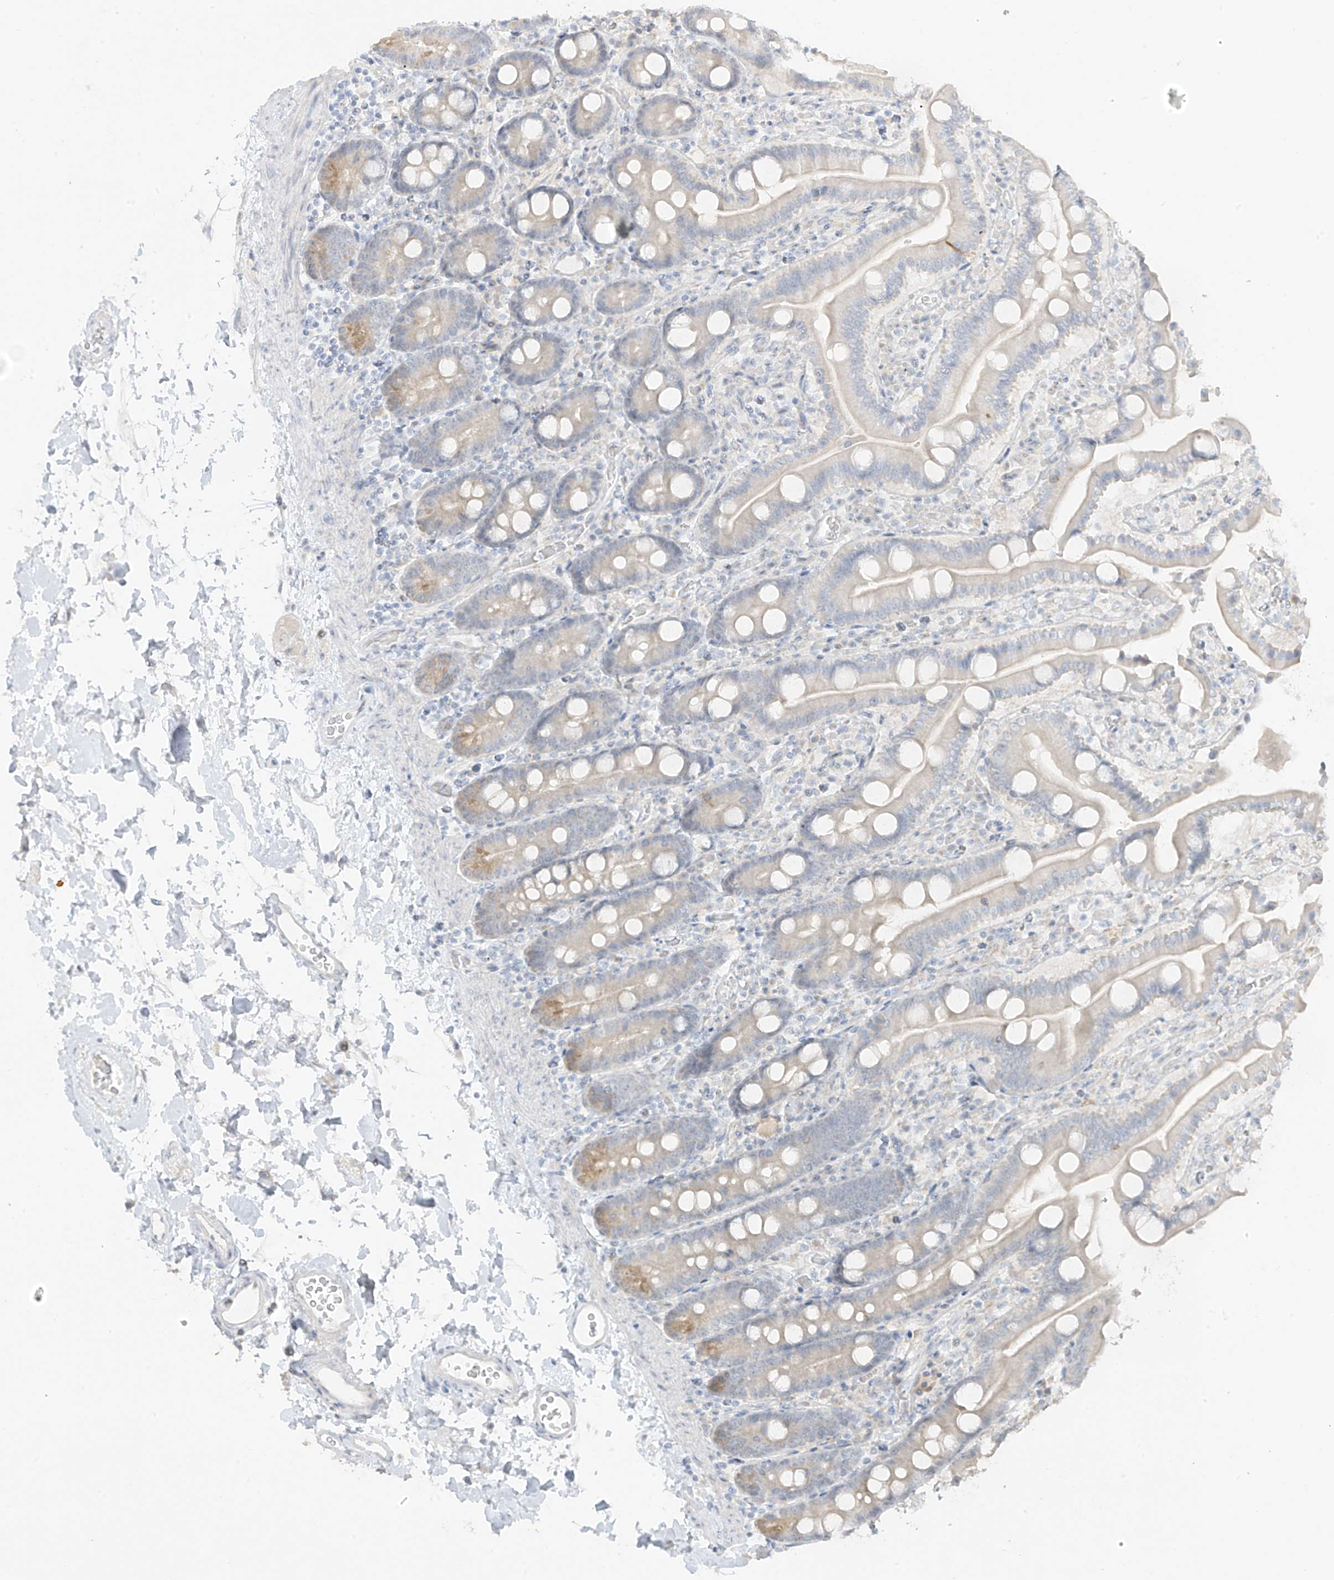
{"staining": {"intensity": "moderate", "quantity": "<25%", "location": "cytoplasmic/membranous"}, "tissue": "duodenum", "cell_type": "Glandular cells", "image_type": "normal", "snomed": [{"axis": "morphology", "description": "Normal tissue, NOS"}, {"axis": "topography", "description": "Duodenum"}], "caption": "Duodenum stained with IHC shows moderate cytoplasmic/membranous positivity in approximately <25% of glandular cells. (IHC, brightfield microscopy, high magnification).", "gene": "DCDC2", "patient": {"sex": "male", "age": 55}}